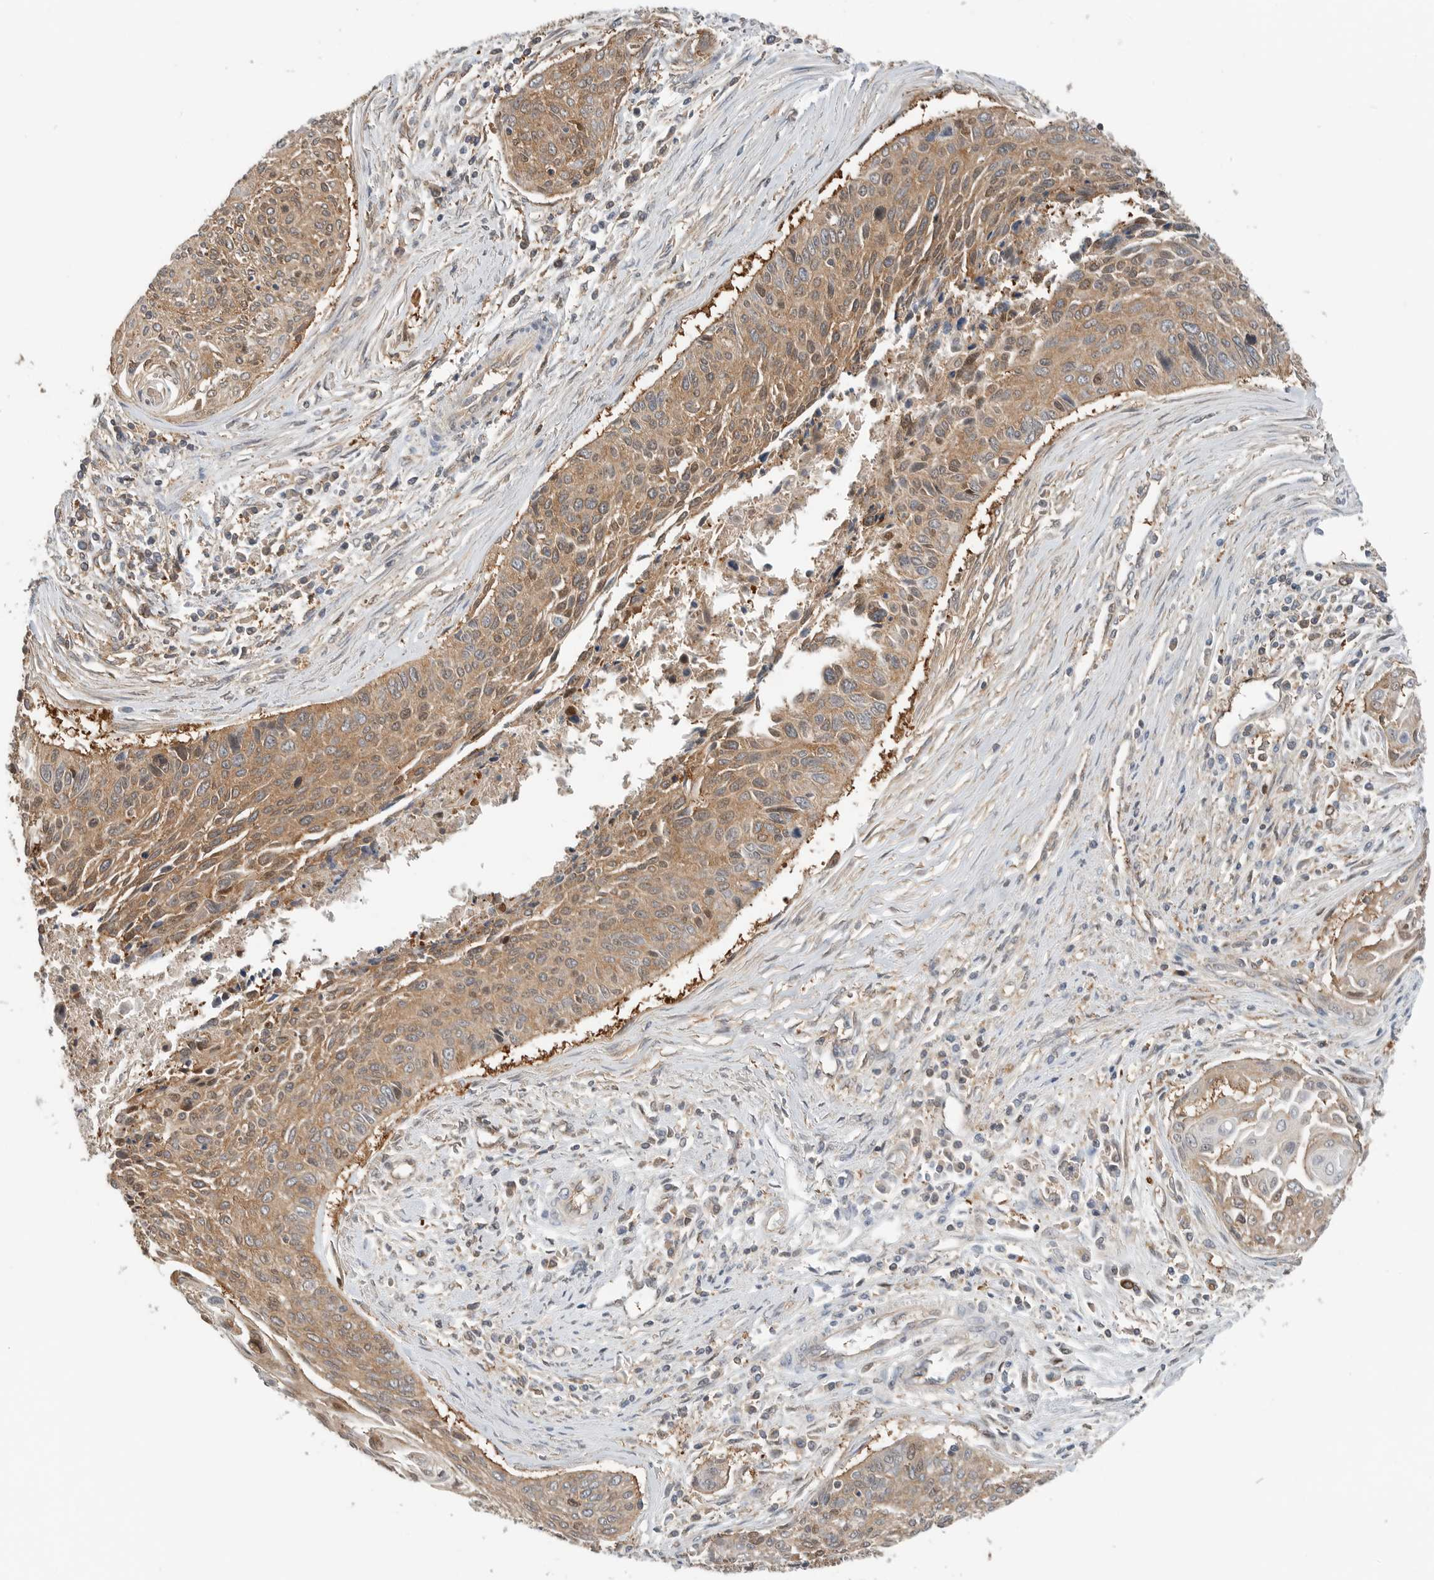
{"staining": {"intensity": "moderate", "quantity": ">75%", "location": "cytoplasmic/membranous,nuclear"}, "tissue": "cervical cancer", "cell_type": "Tumor cells", "image_type": "cancer", "snomed": [{"axis": "morphology", "description": "Squamous cell carcinoma, NOS"}, {"axis": "topography", "description": "Cervix"}], "caption": "Protein expression analysis of cervical cancer reveals moderate cytoplasmic/membranous and nuclear staining in approximately >75% of tumor cells.", "gene": "XPNPEP1", "patient": {"sex": "female", "age": 55}}